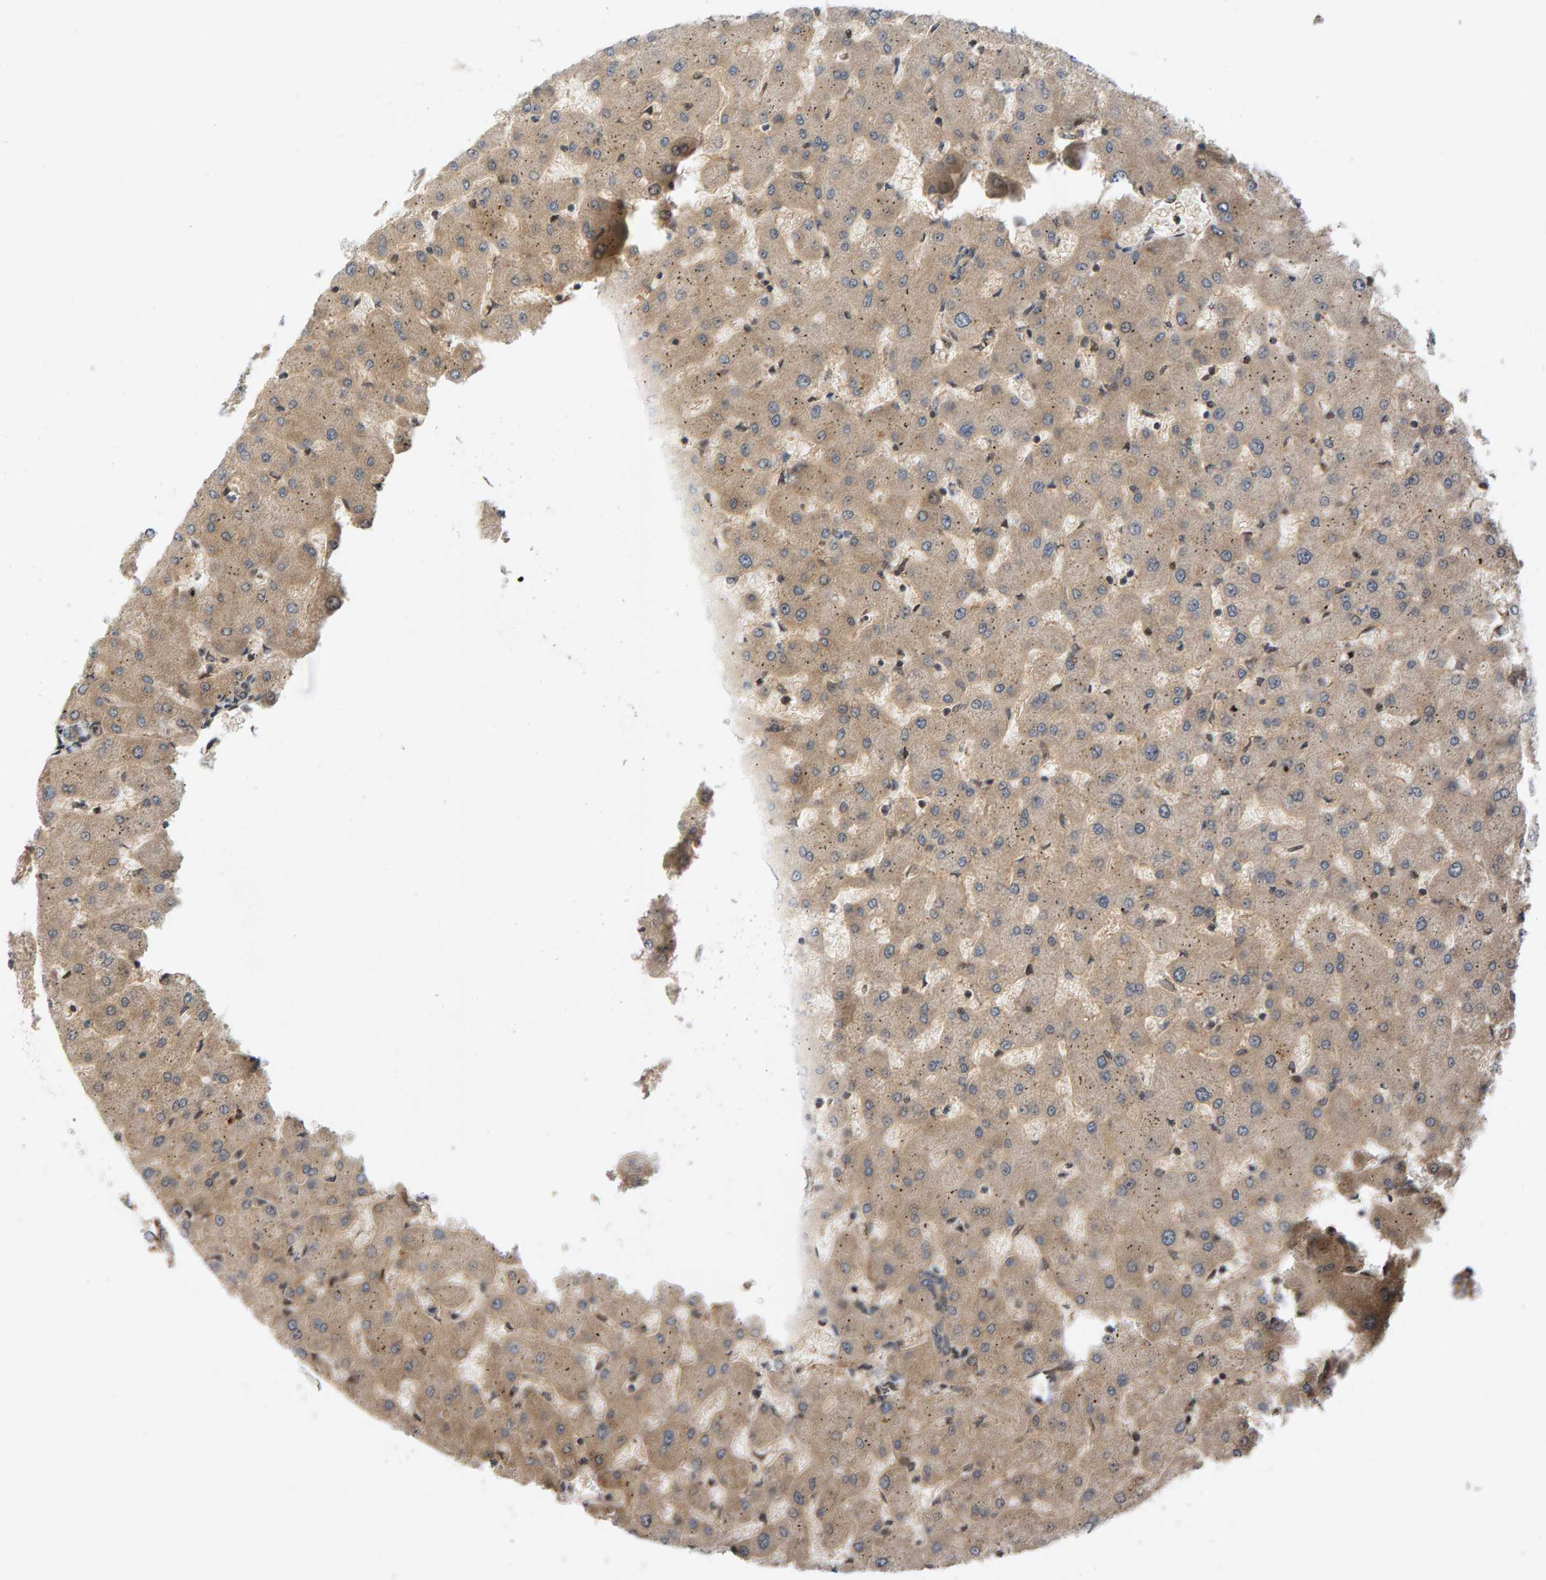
{"staining": {"intensity": "moderate", "quantity": "25%-75%", "location": "cytoplasmic/membranous"}, "tissue": "liver", "cell_type": "Cholangiocytes", "image_type": "normal", "snomed": [{"axis": "morphology", "description": "Normal tissue, NOS"}, {"axis": "topography", "description": "Liver"}], "caption": "Immunohistochemical staining of benign liver reveals medium levels of moderate cytoplasmic/membranous expression in about 25%-75% of cholangiocytes. The protein is shown in brown color, while the nuclei are stained blue.", "gene": "BAHCC1", "patient": {"sex": "female", "age": 63}}